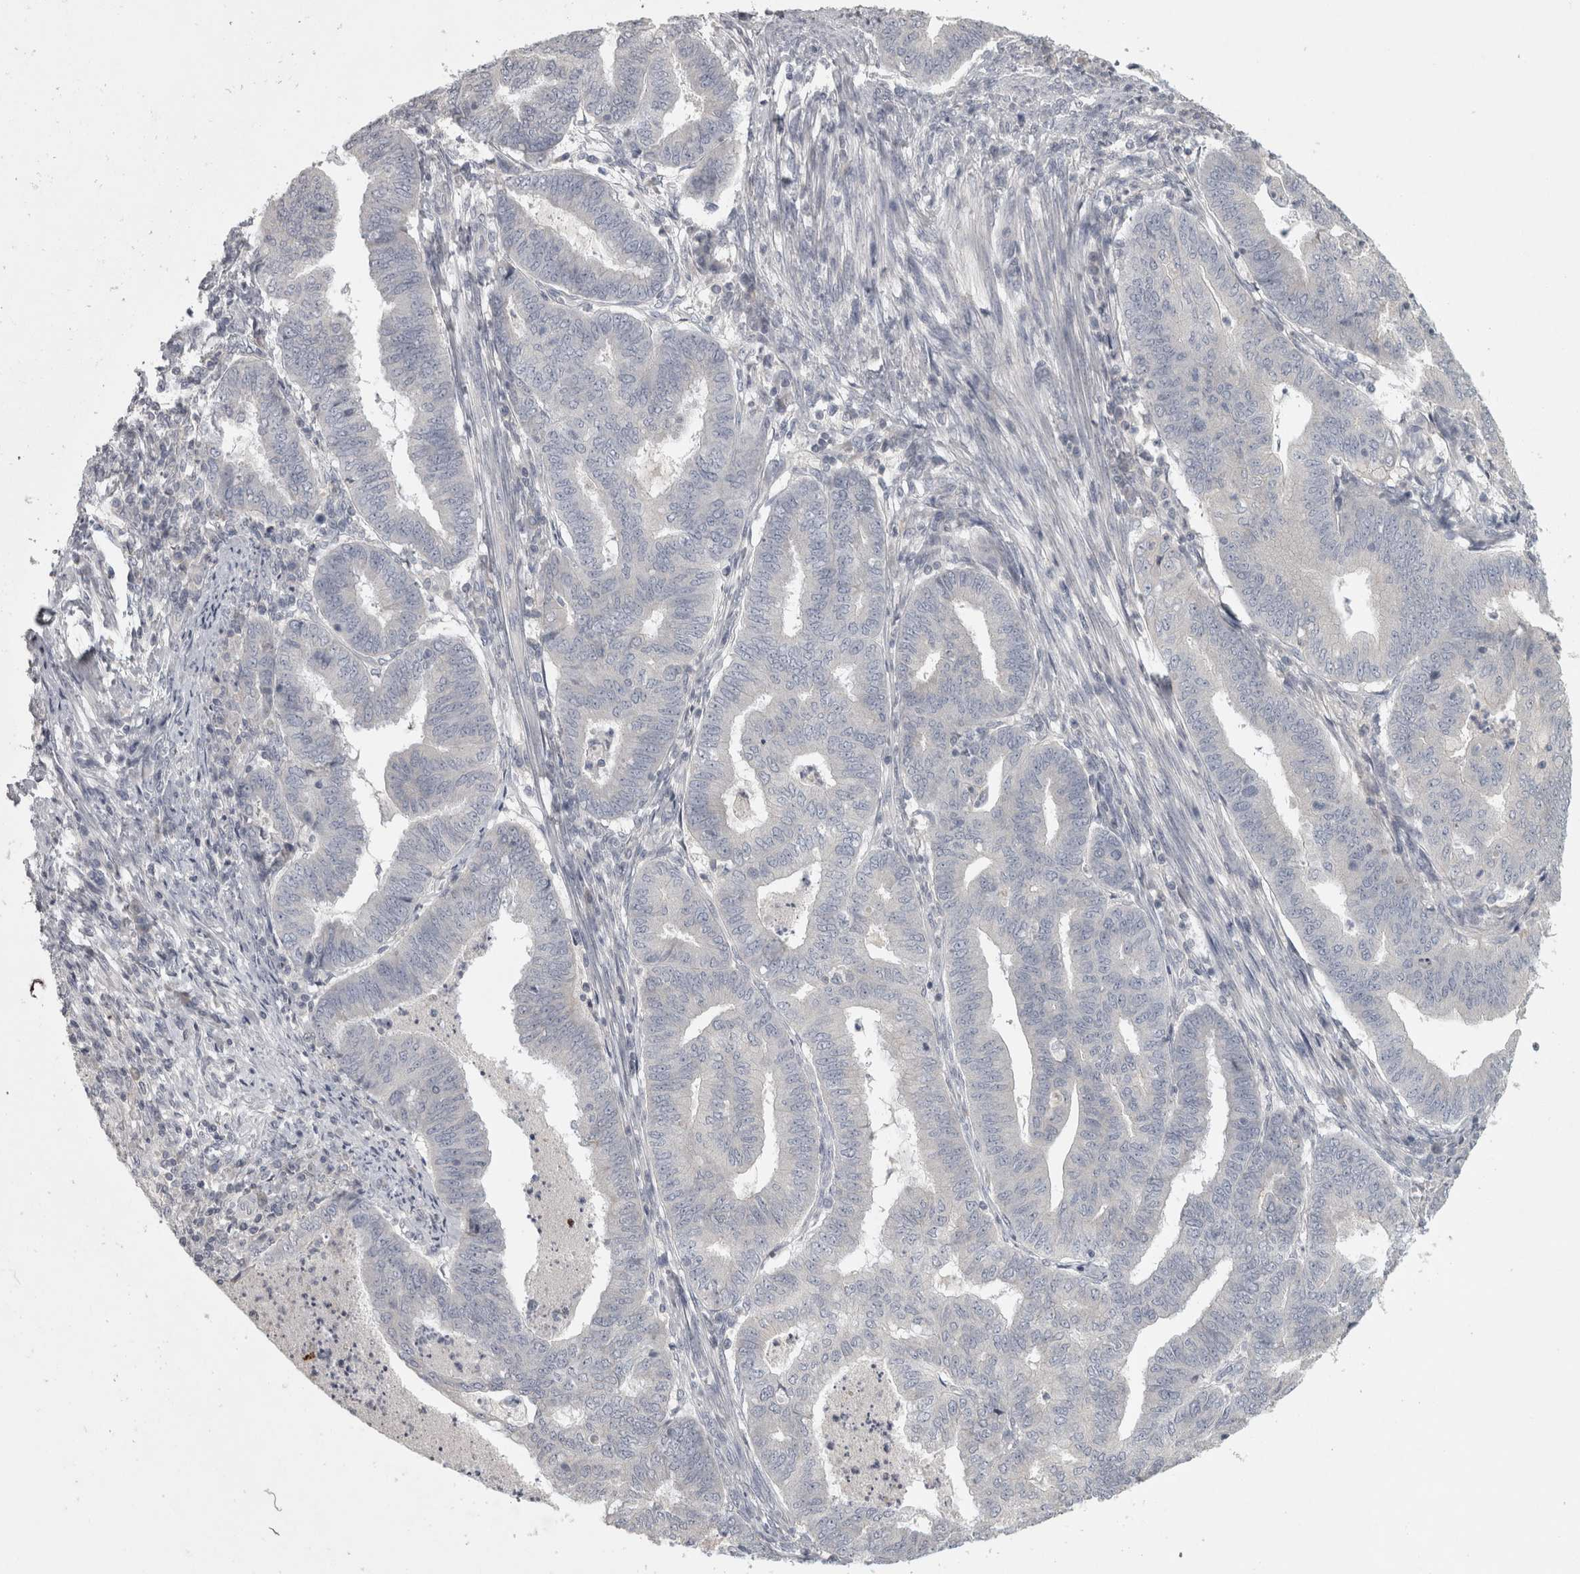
{"staining": {"intensity": "negative", "quantity": "none", "location": "none"}, "tissue": "endometrial cancer", "cell_type": "Tumor cells", "image_type": "cancer", "snomed": [{"axis": "morphology", "description": "Polyp, NOS"}, {"axis": "morphology", "description": "Adenocarcinoma, NOS"}, {"axis": "morphology", "description": "Adenoma, NOS"}, {"axis": "topography", "description": "Endometrium"}], "caption": "Protein analysis of polyp (endometrial) demonstrates no significant positivity in tumor cells. (DAB (3,3'-diaminobenzidine) immunohistochemistry visualized using brightfield microscopy, high magnification).", "gene": "ENPP7", "patient": {"sex": "female", "age": 79}}